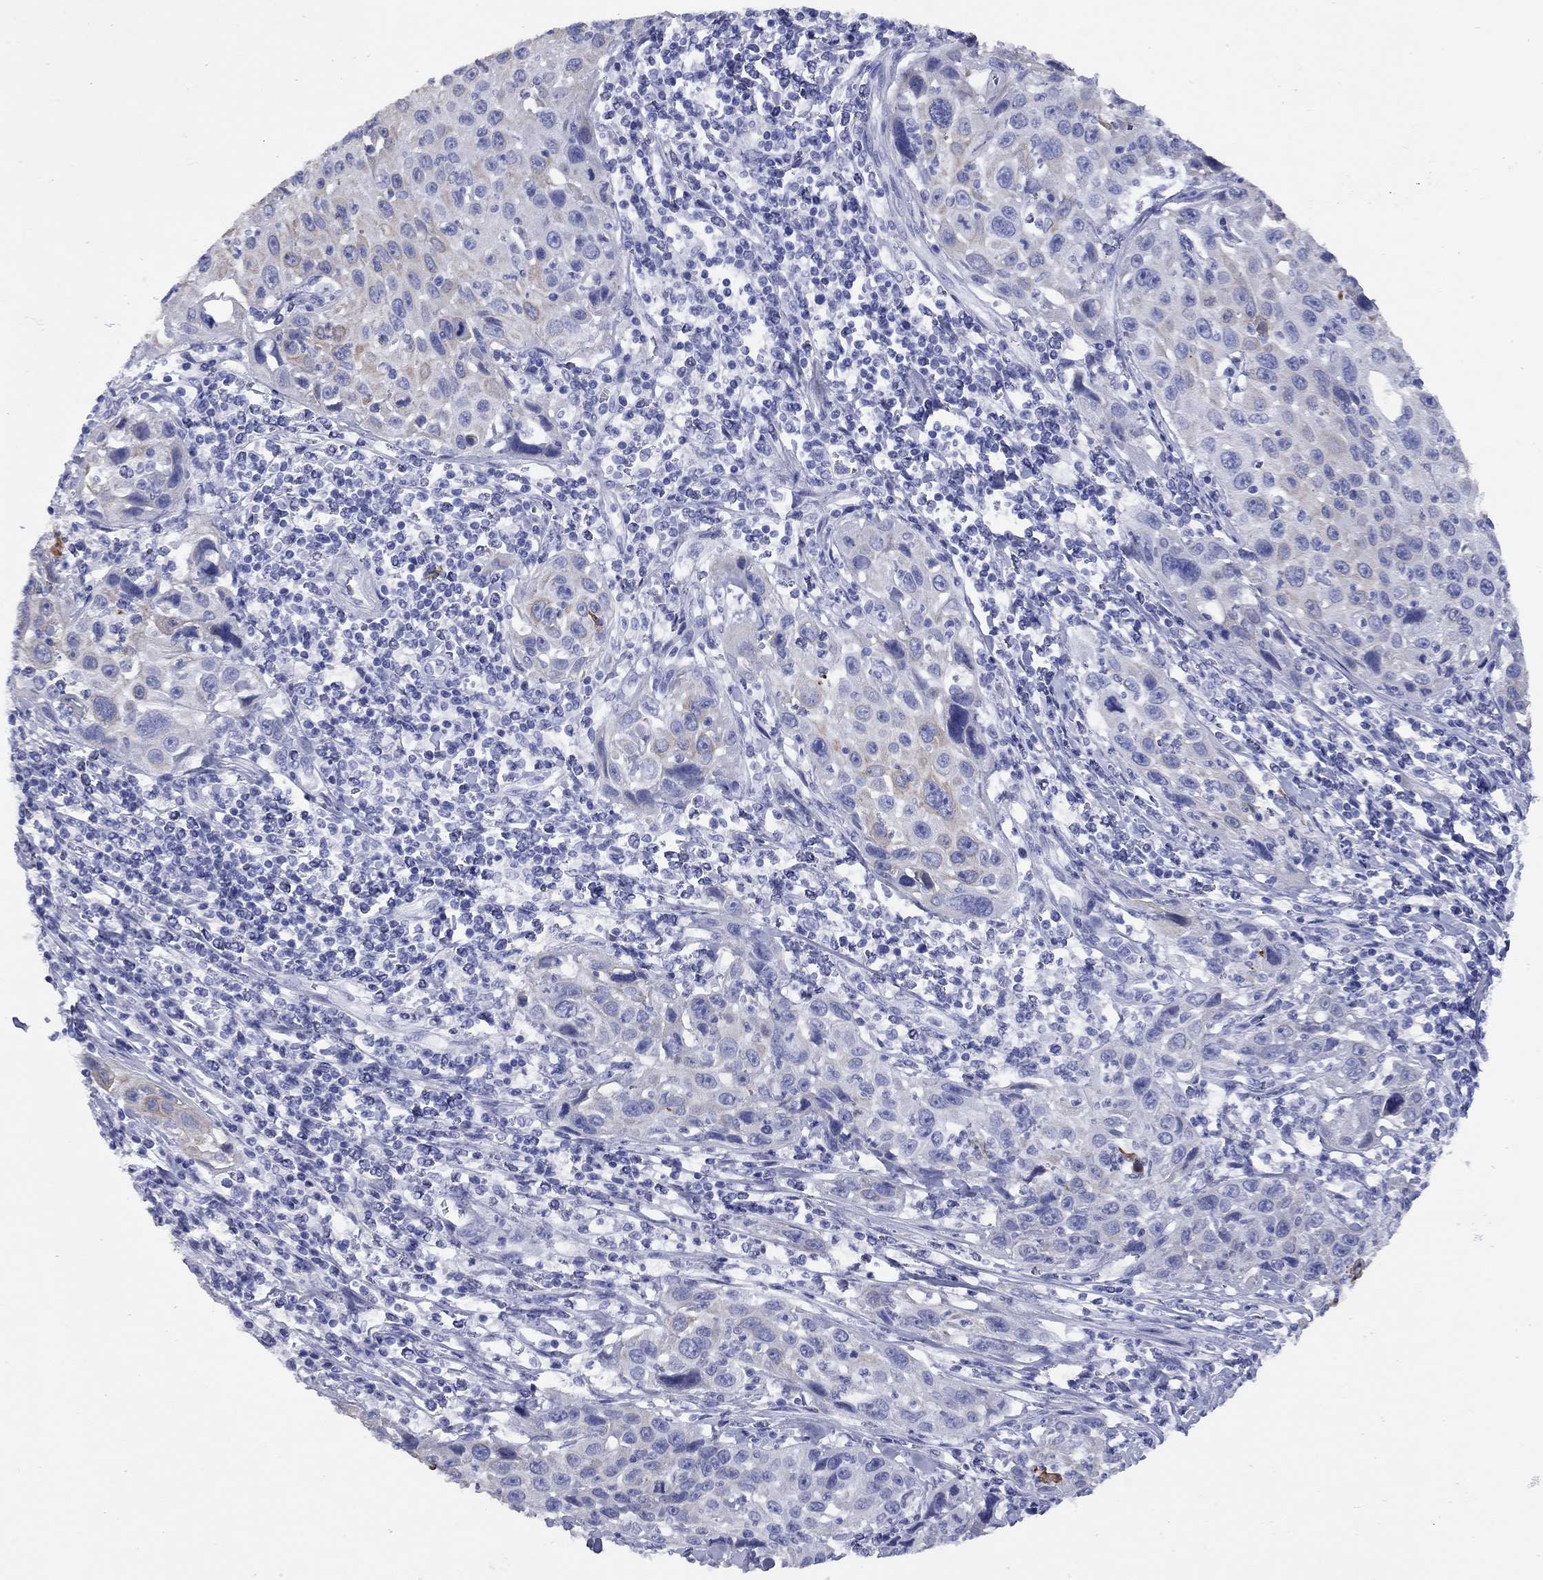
{"staining": {"intensity": "weak", "quantity": "<25%", "location": "cytoplasmic/membranous"}, "tissue": "cervical cancer", "cell_type": "Tumor cells", "image_type": "cancer", "snomed": [{"axis": "morphology", "description": "Squamous cell carcinoma, NOS"}, {"axis": "topography", "description": "Cervix"}], "caption": "The photomicrograph exhibits no staining of tumor cells in cervical cancer (squamous cell carcinoma).", "gene": "CCNA1", "patient": {"sex": "female", "age": 26}}